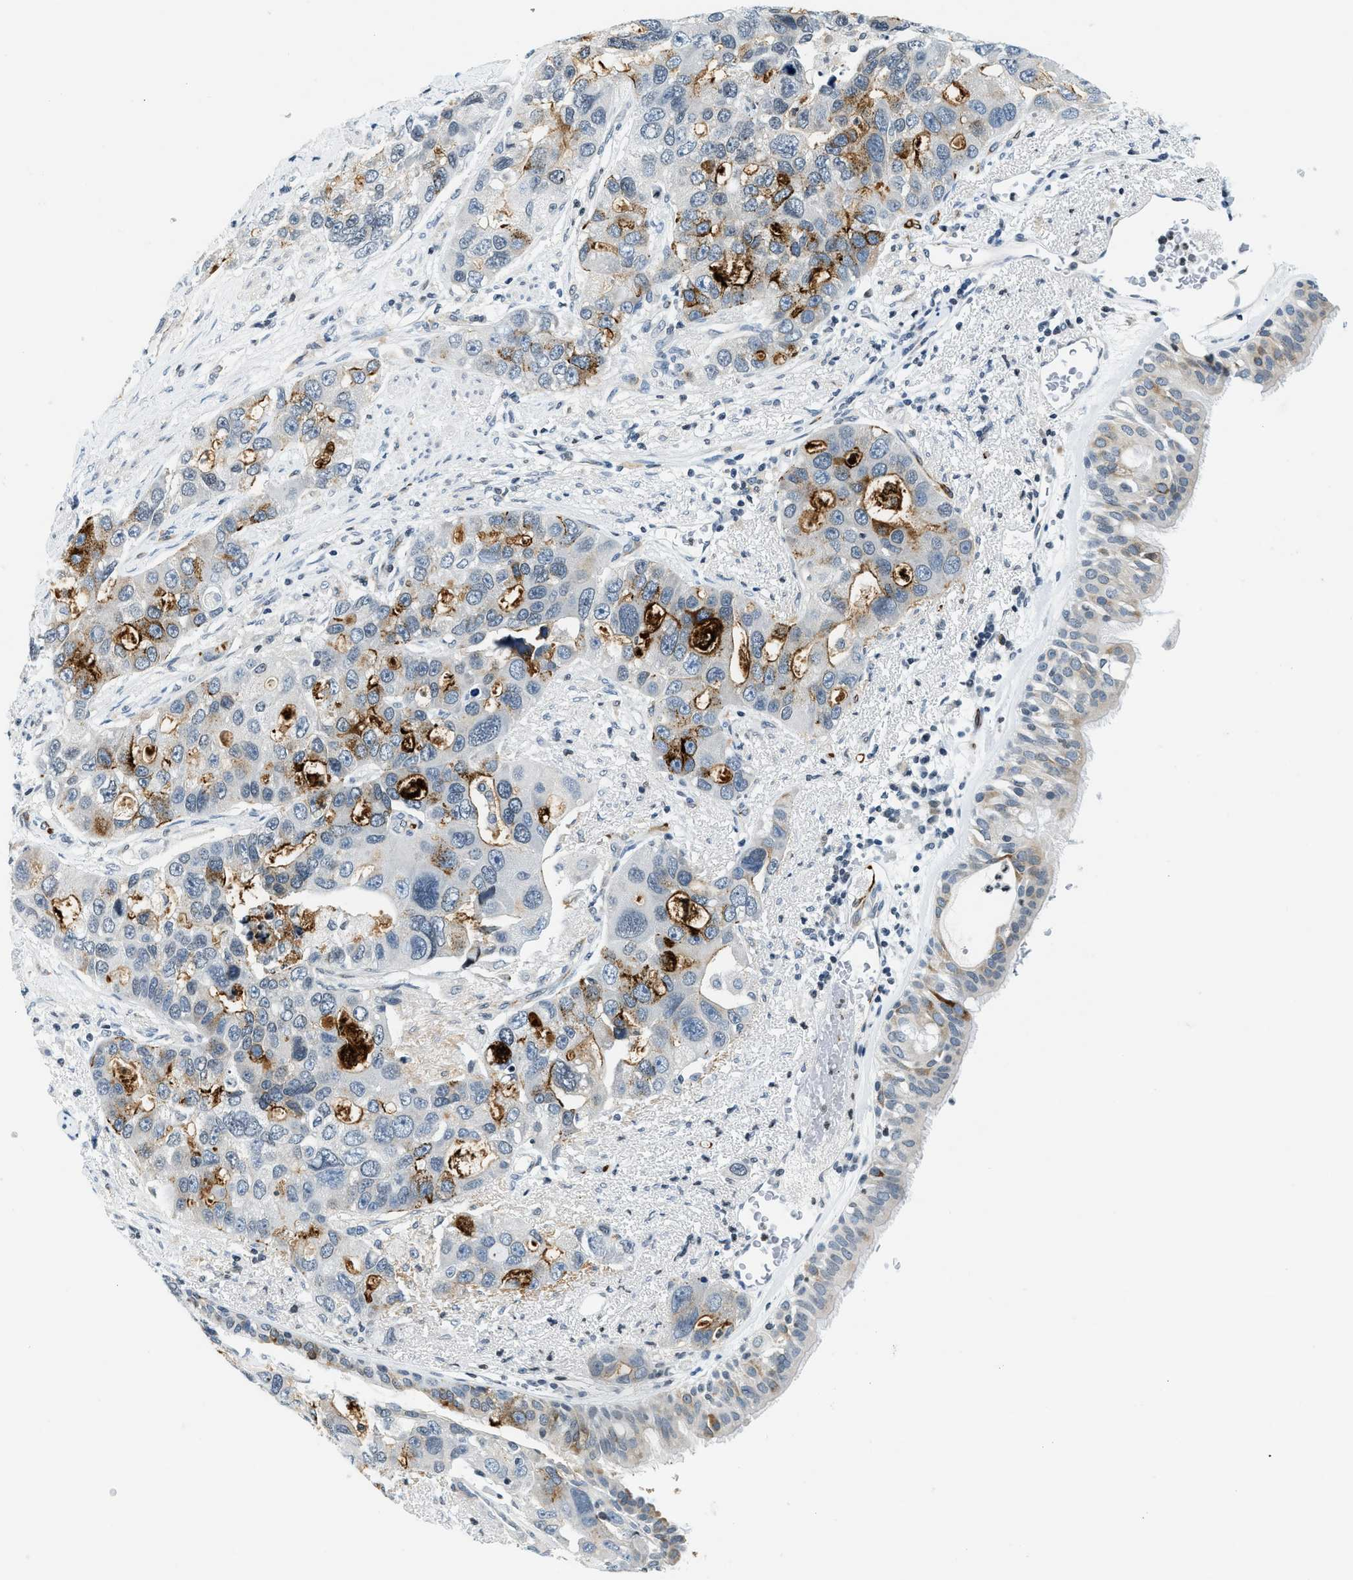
{"staining": {"intensity": "moderate", "quantity": "<25%", "location": "cytoplasmic/membranous"}, "tissue": "bronchus", "cell_type": "Respiratory epithelial cells", "image_type": "normal", "snomed": [{"axis": "morphology", "description": "Normal tissue, NOS"}, {"axis": "morphology", "description": "Adenocarcinoma, NOS"}, {"axis": "morphology", "description": "Adenocarcinoma, metastatic, NOS"}, {"axis": "topography", "description": "Lymph node"}, {"axis": "topography", "description": "Bronchus"}, {"axis": "topography", "description": "Lung"}], "caption": "A micrograph showing moderate cytoplasmic/membranous expression in approximately <25% of respiratory epithelial cells in normal bronchus, as visualized by brown immunohistochemical staining.", "gene": "UVRAG", "patient": {"sex": "female", "age": 54}}